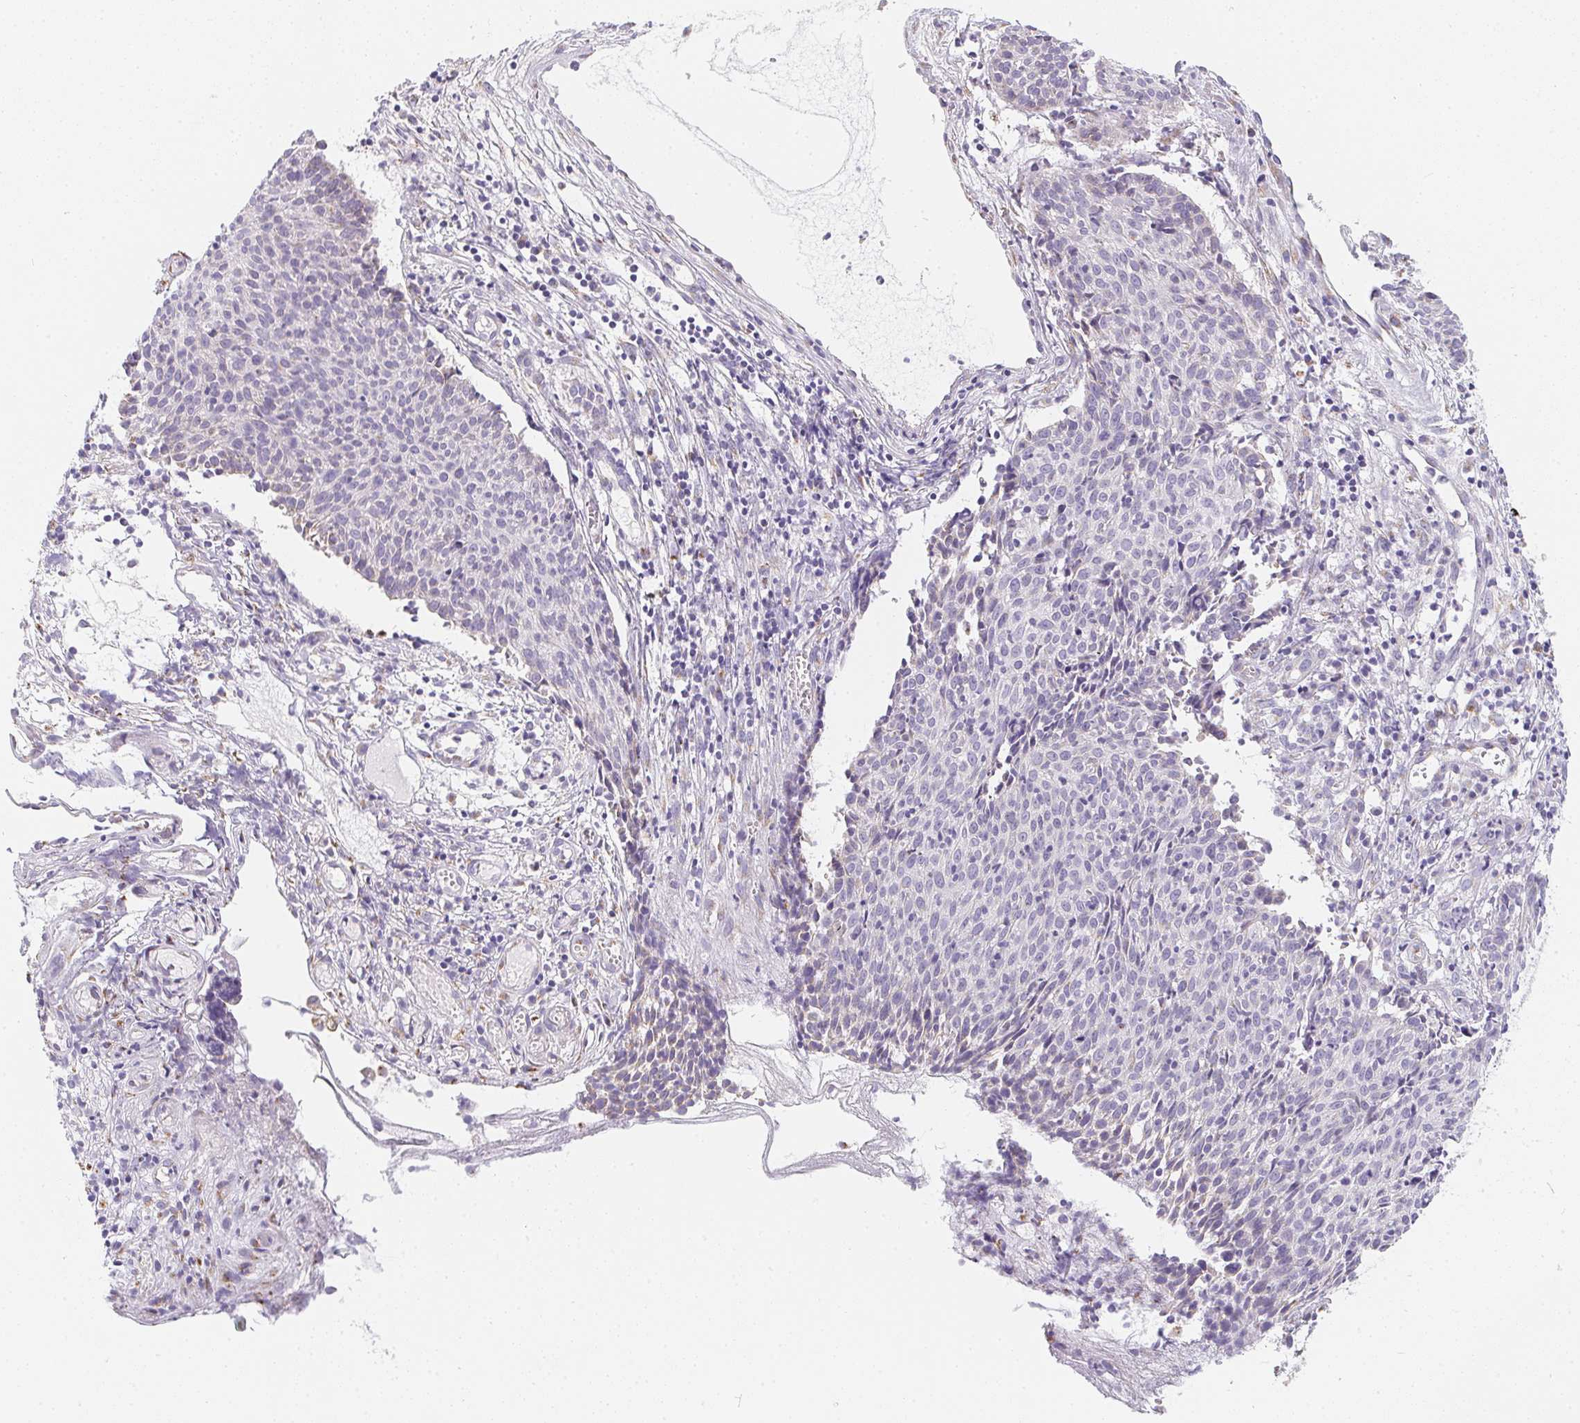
{"staining": {"intensity": "negative", "quantity": "none", "location": "none"}, "tissue": "cervical cancer", "cell_type": "Tumor cells", "image_type": "cancer", "snomed": [{"axis": "morphology", "description": "Squamous cell carcinoma, NOS"}, {"axis": "topography", "description": "Cervix"}], "caption": "Tumor cells show no significant expression in cervical cancer.", "gene": "MAP1A", "patient": {"sex": "female", "age": 30}}